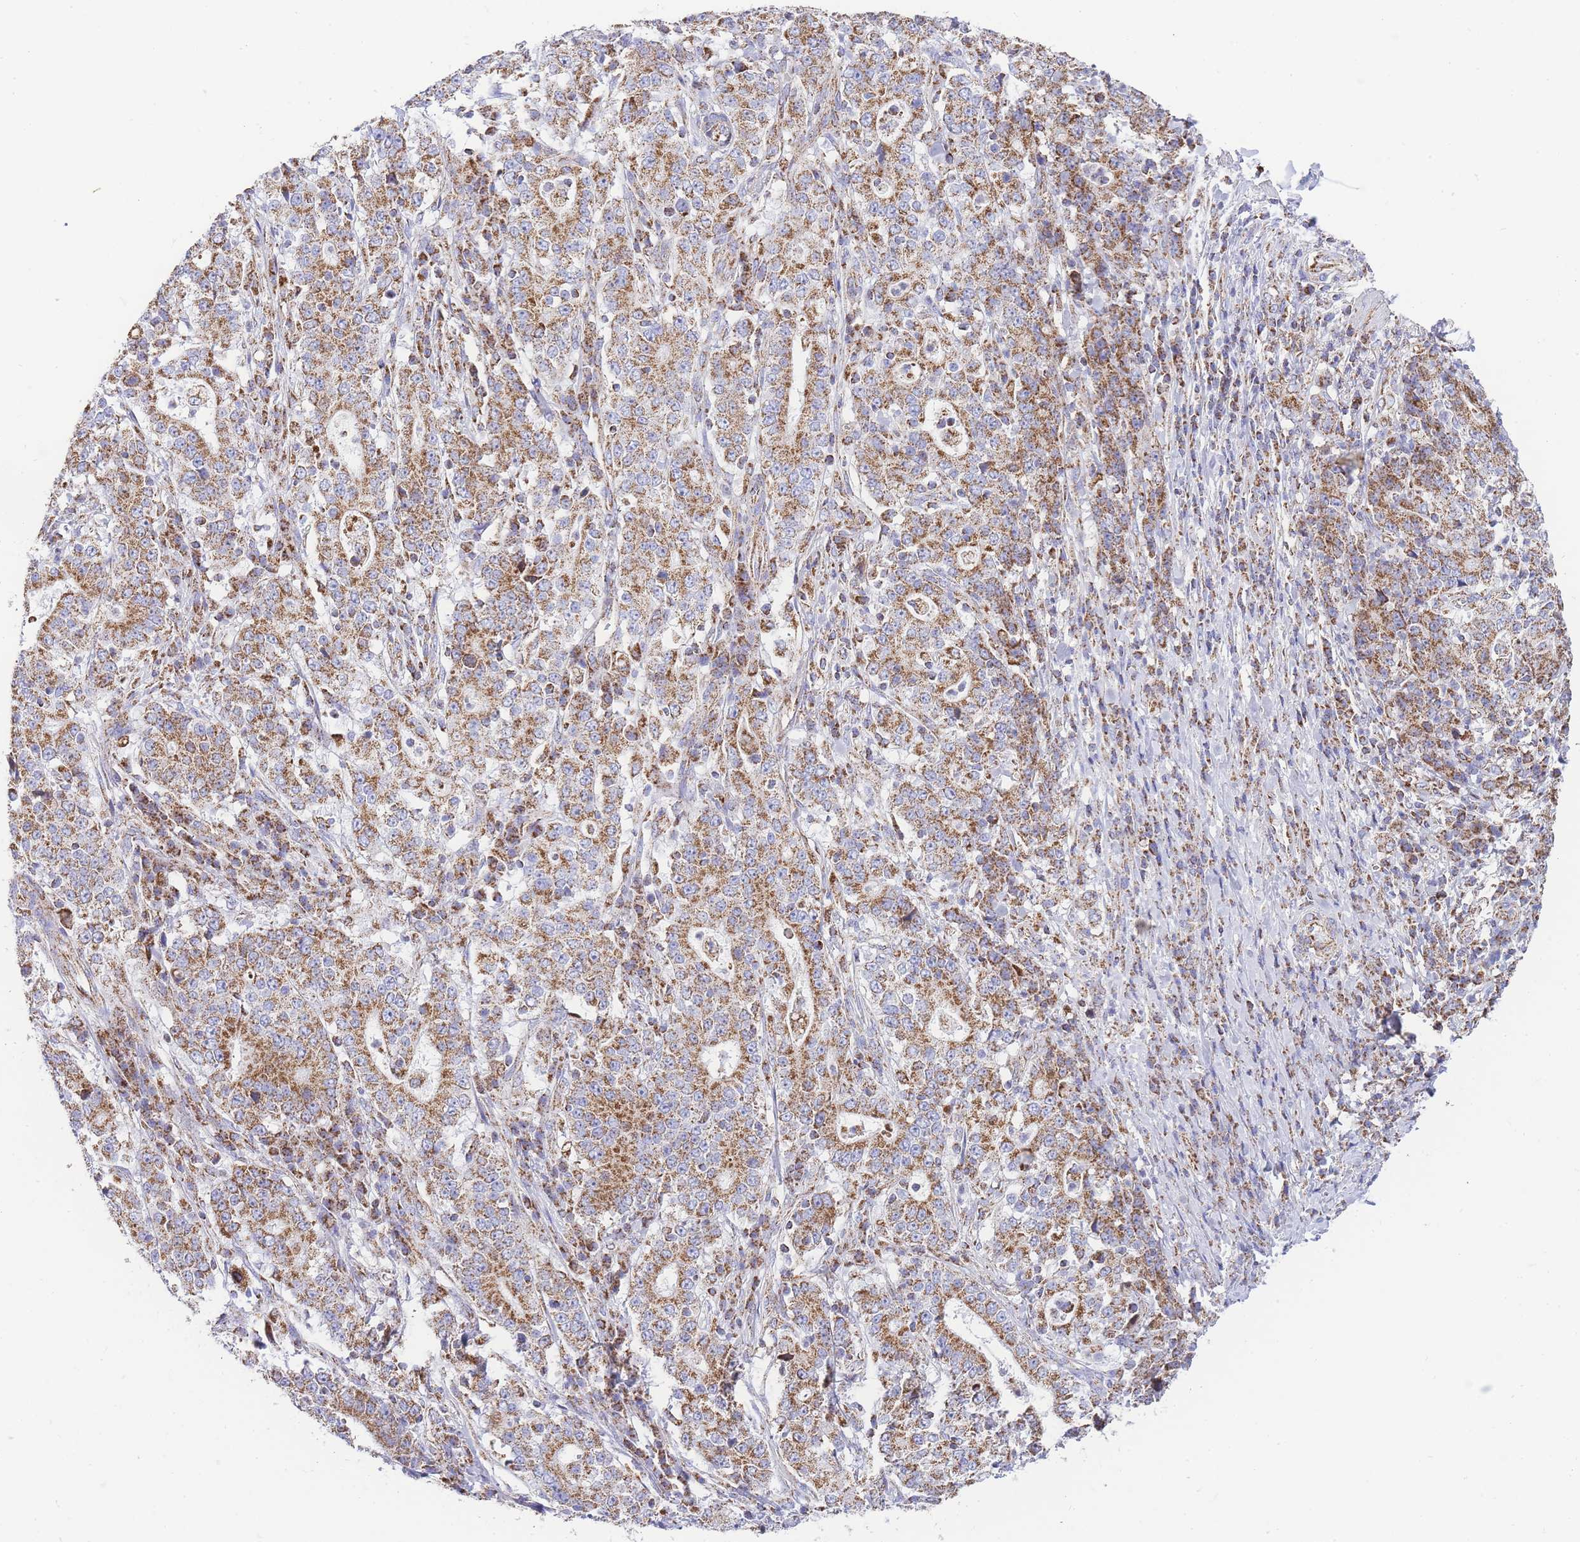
{"staining": {"intensity": "moderate", "quantity": ">75%", "location": "cytoplasmic/membranous"}, "tissue": "stomach cancer", "cell_type": "Tumor cells", "image_type": "cancer", "snomed": [{"axis": "morphology", "description": "Normal tissue, NOS"}, {"axis": "morphology", "description": "Adenocarcinoma, NOS"}, {"axis": "topography", "description": "Stomach, upper"}, {"axis": "topography", "description": "Stomach"}], "caption": "High-magnification brightfield microscopy of adenocarcinoma (stomach) stained with DAB (brown) and counterstained with hematoxylin (blue). tumor cells exhibit moderate cytoplasmic/membranous staining is seen in approximately>75% of cells.", "gene": "GSTM1", "patient": {"sex": "male", "age": 59}}